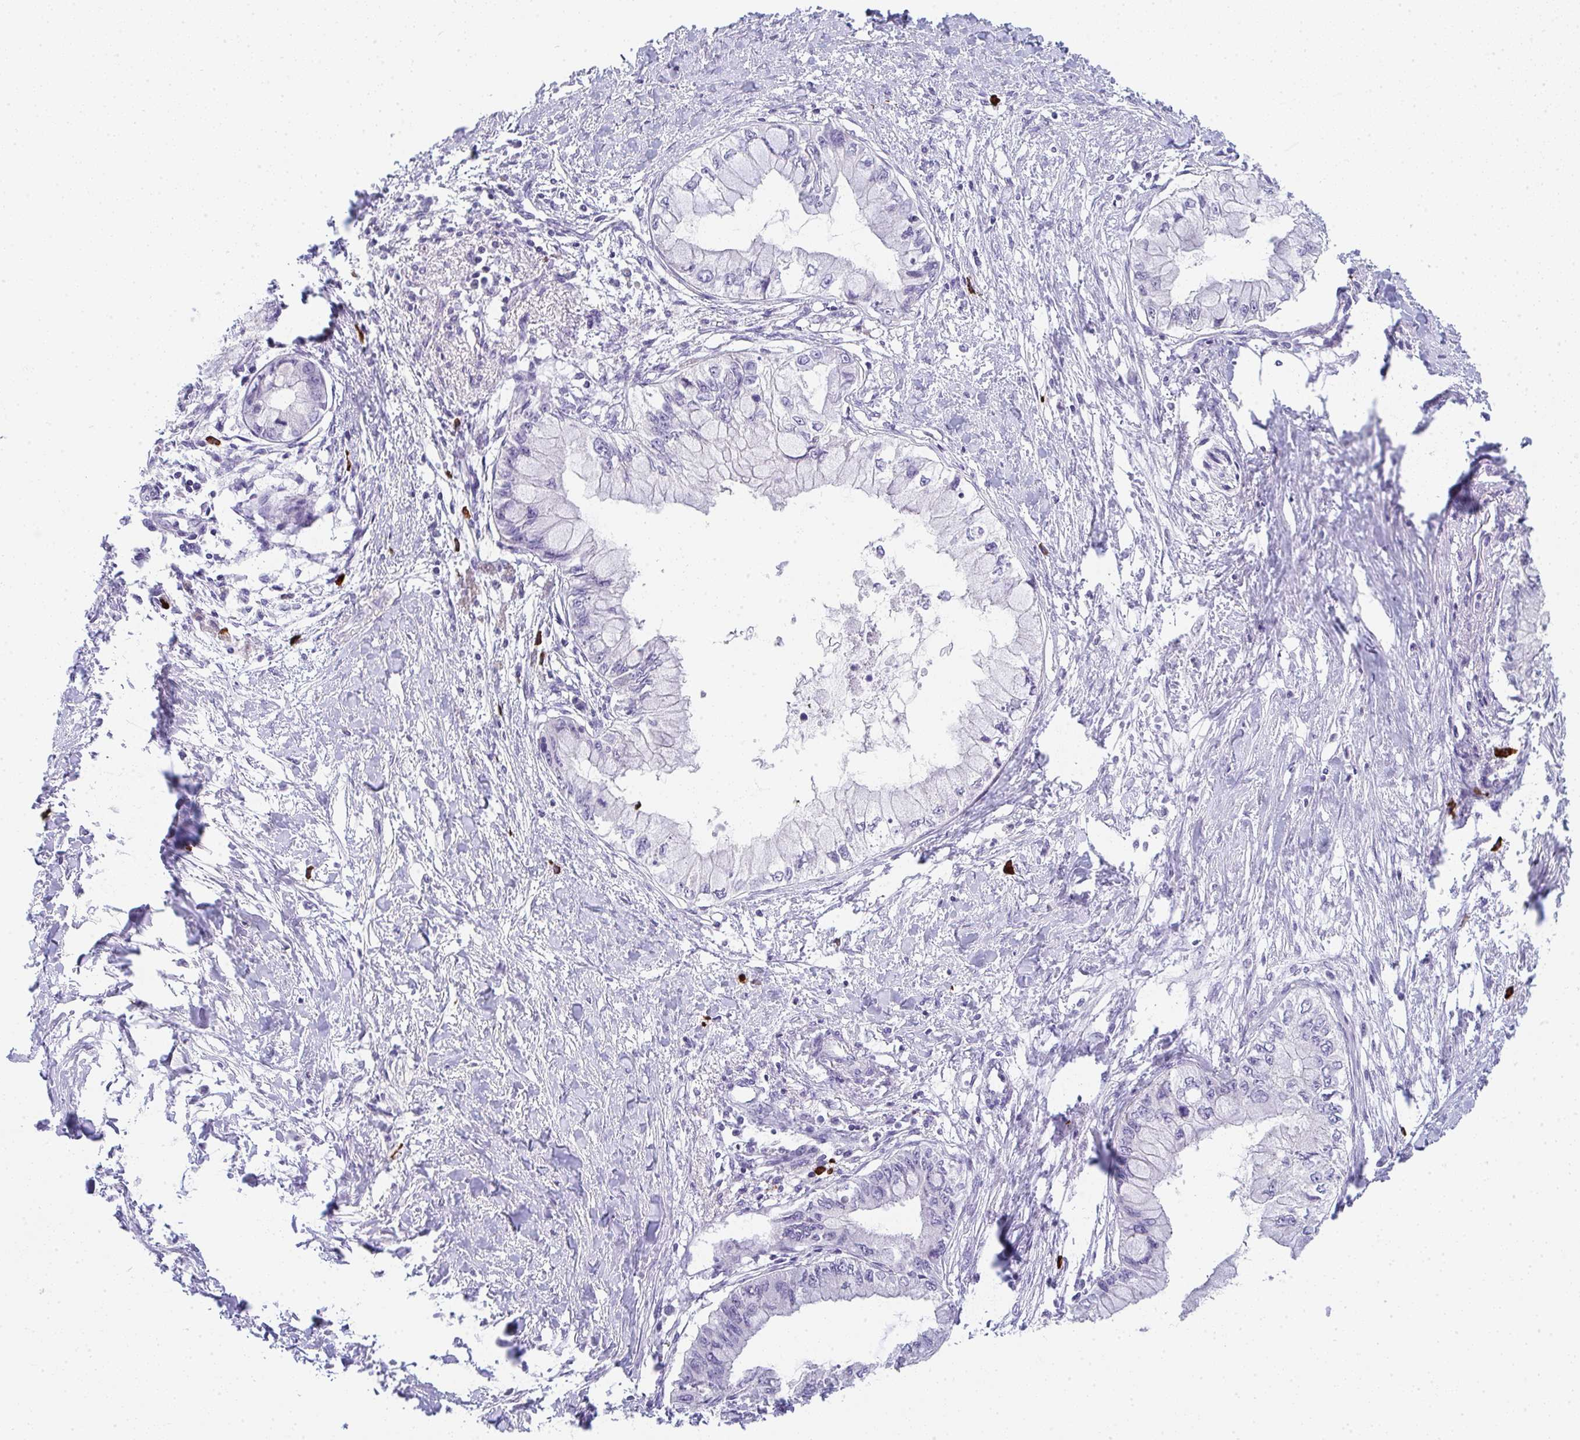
{"staining": {"intensity": "negative", "quantity": "none", "location": "none"}, "tissue": "pancreatic cancer", "cell_type": "Tumor cells", "image_type": "cancer", "snomed": [{"axis": "morphology", "description": "Adenocarcinoma, NOS"}, {"axis": "topography", "description": "Pancreas"}], "caption": "High magnification brightfield microscopy of adenocarcinoma (pancreatic) stained with DAB (brown) and counterstained with hematoxylin (blue): tumor cells show no significant expression.", "gene": "CACNA1S", "patient": {"sex": "male", "age": 48}}